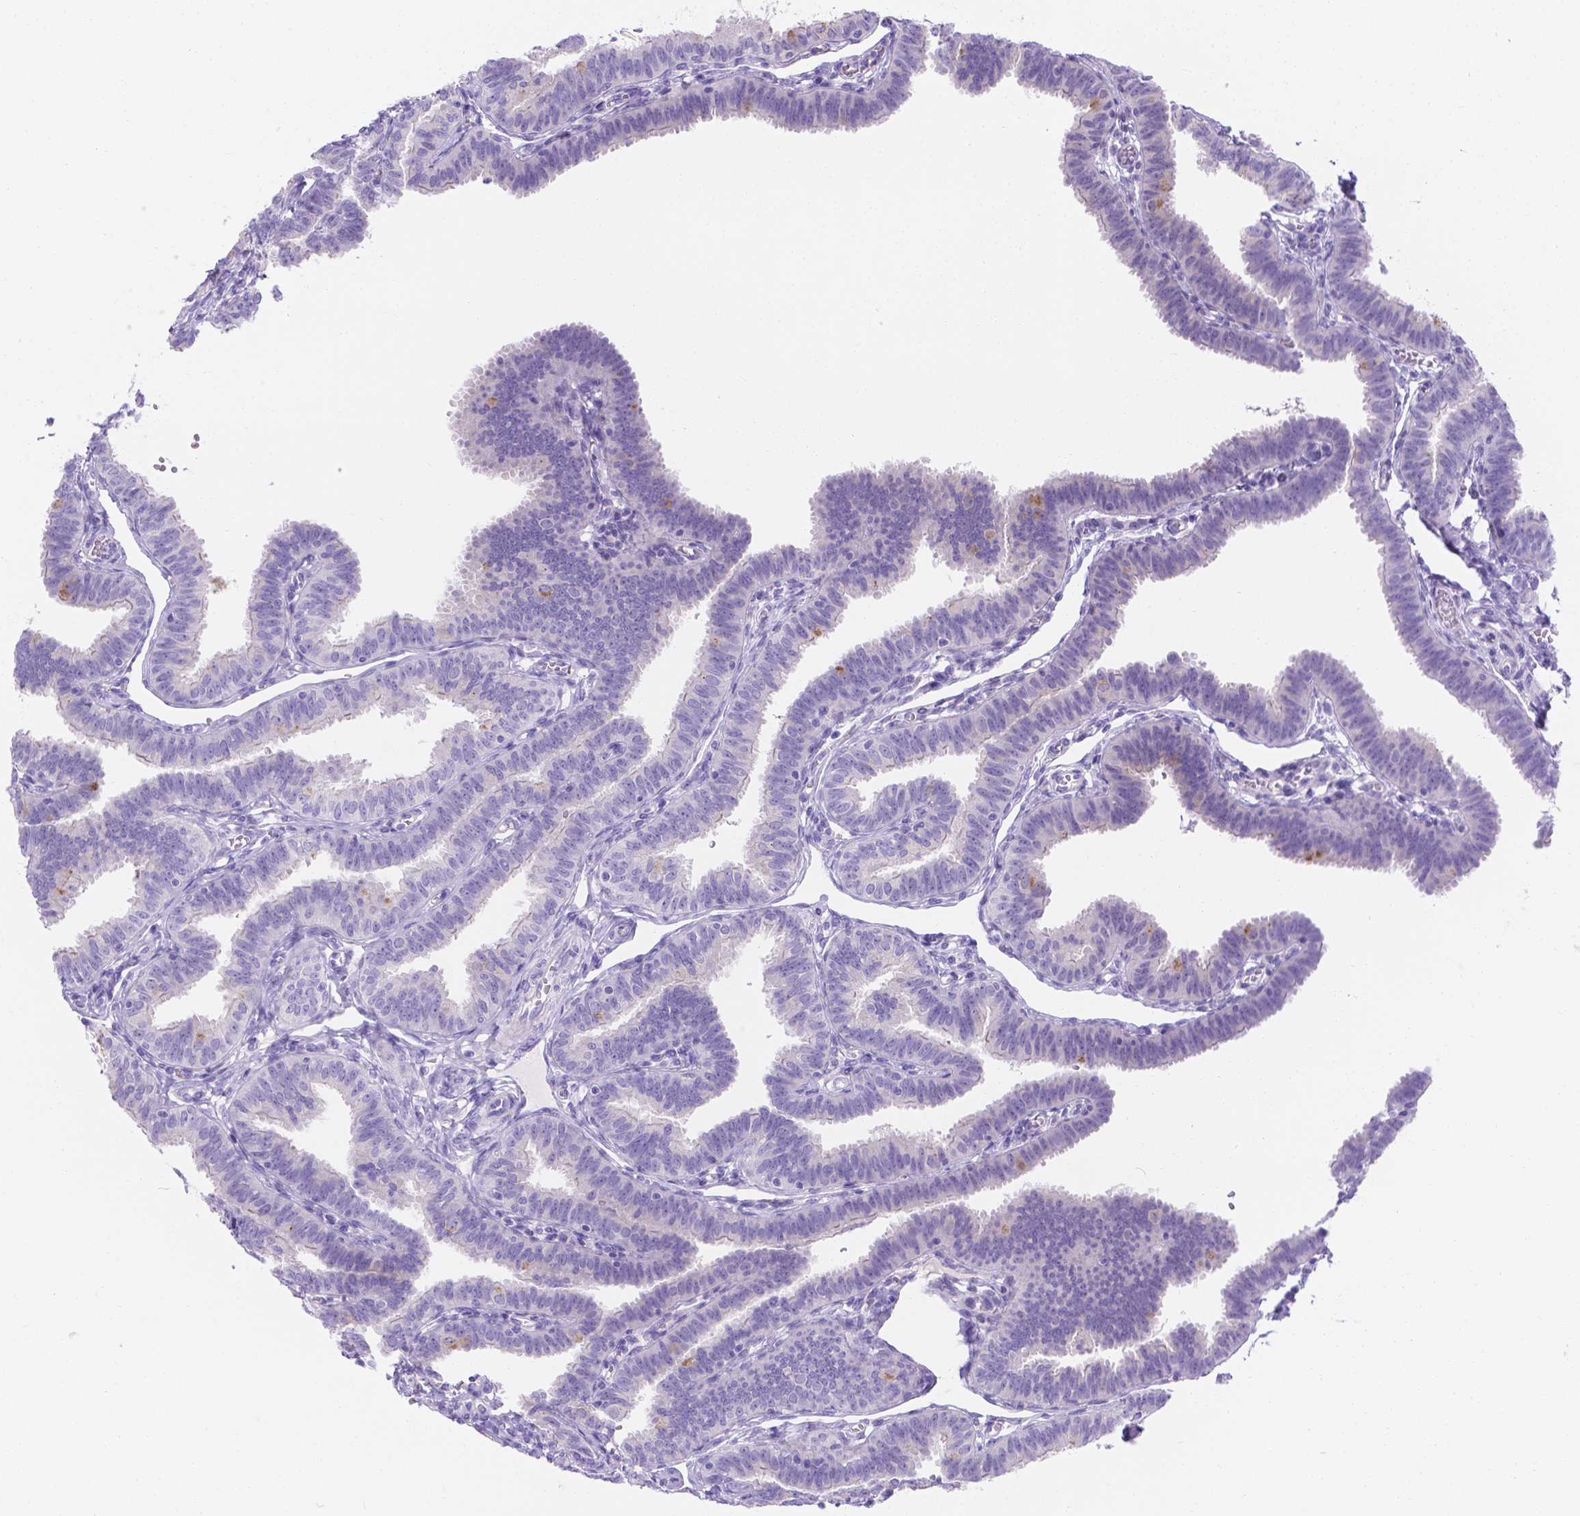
{"staining": {"intensity": "negative", "quantity": "none", "location": "none"}, "tissue": "fallopian tube", "cell_type": "Glandular cells", "image_type": "normal", "snomed": [{"axis": "morphology", "description": "Normal tissue, NOS"}, {"axis": "topography", "description": "Fallopian tube"}], "caption": "A histopathology image of human fallopian tube is negative for staining in glandular cells. The staining was performed using DAB (3,3'-diaminobenzidine) to visualize the protein expression in brown, while the nuclei were stained in blue with hematoxylin (Magnification: 20x).", "gene": "MLN", "patient": {"sex": "female", "age": 25}}